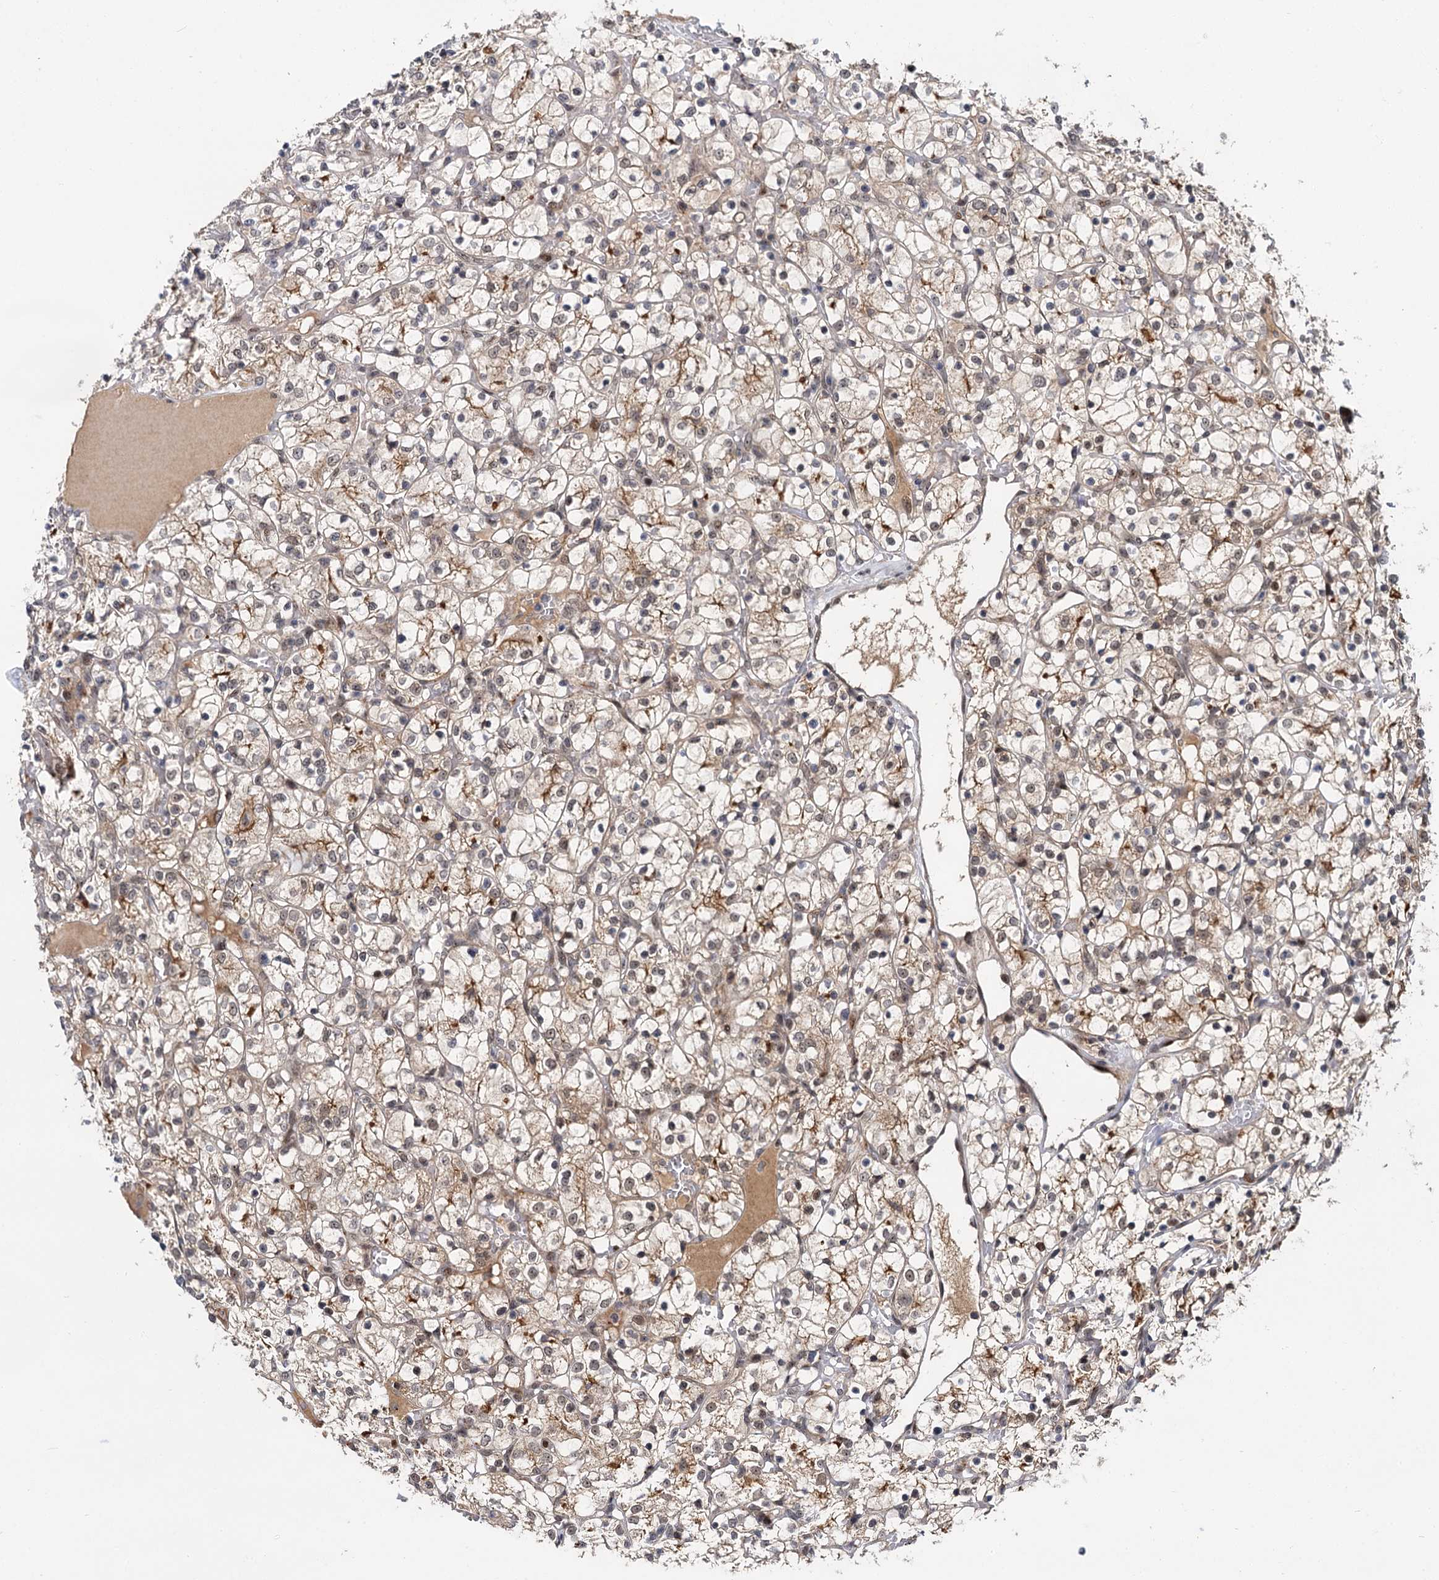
{"staining": {"intensity": "weak", "quantity": ">75%", "location": "nuclear"}, "tissue": "renal cancer", "cell_type": "Tumor cells", "image_type": "cancer", "snomed": [{"axis": "morphology", "description": "Adenocarcinoma, NOS"}, {"axis": "topography", "description": "Kidney"}], "caption": "Immunohistochemistry histopathology image of human renal cancer (adenocarcinoma) stained for a protein (brown), which demonstrates low levels of weak nuclear positivity in about >75% of tumor cells.", "gene": "MBD6", "patient": {"sex": "female", "age": 69}}